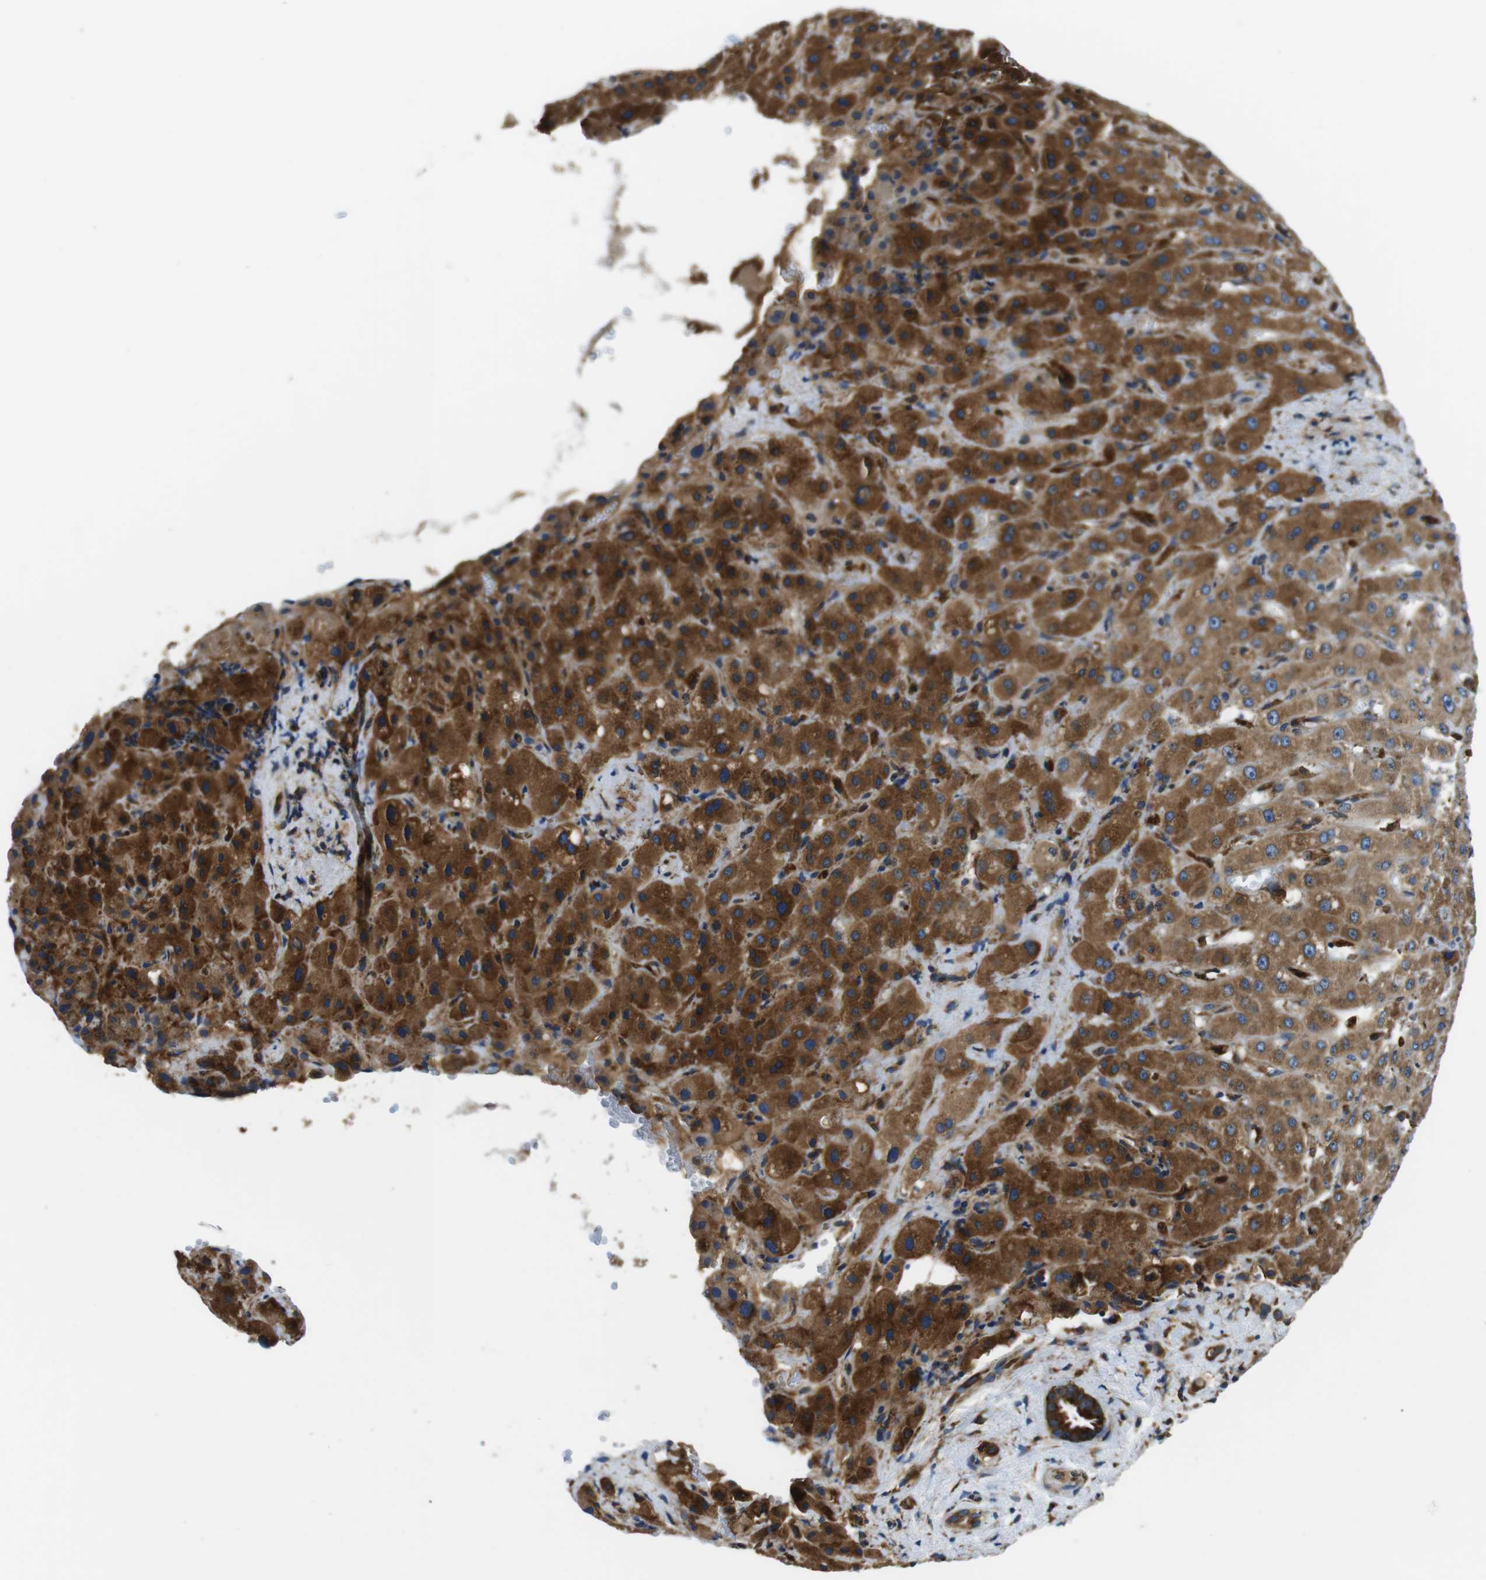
{"staining": {"intensity": "strong", "quantity": ">75%", "location": "cytoplasmic/membranous"}, "tissue": "liver cancer", "cell_type": "Tumor cells", "image_type": "cancer", "snomed": [{"axis": "morphology", "description": "Cholangiocarcinoma"}, {"axis": "topography", "description": "Liver"}], "caption": "Liver cancer stained with a protein marker exhibits strong staining in tumor cells.", "gene": "UGGT1", "patient": {"sex": "female", "age": 65}}